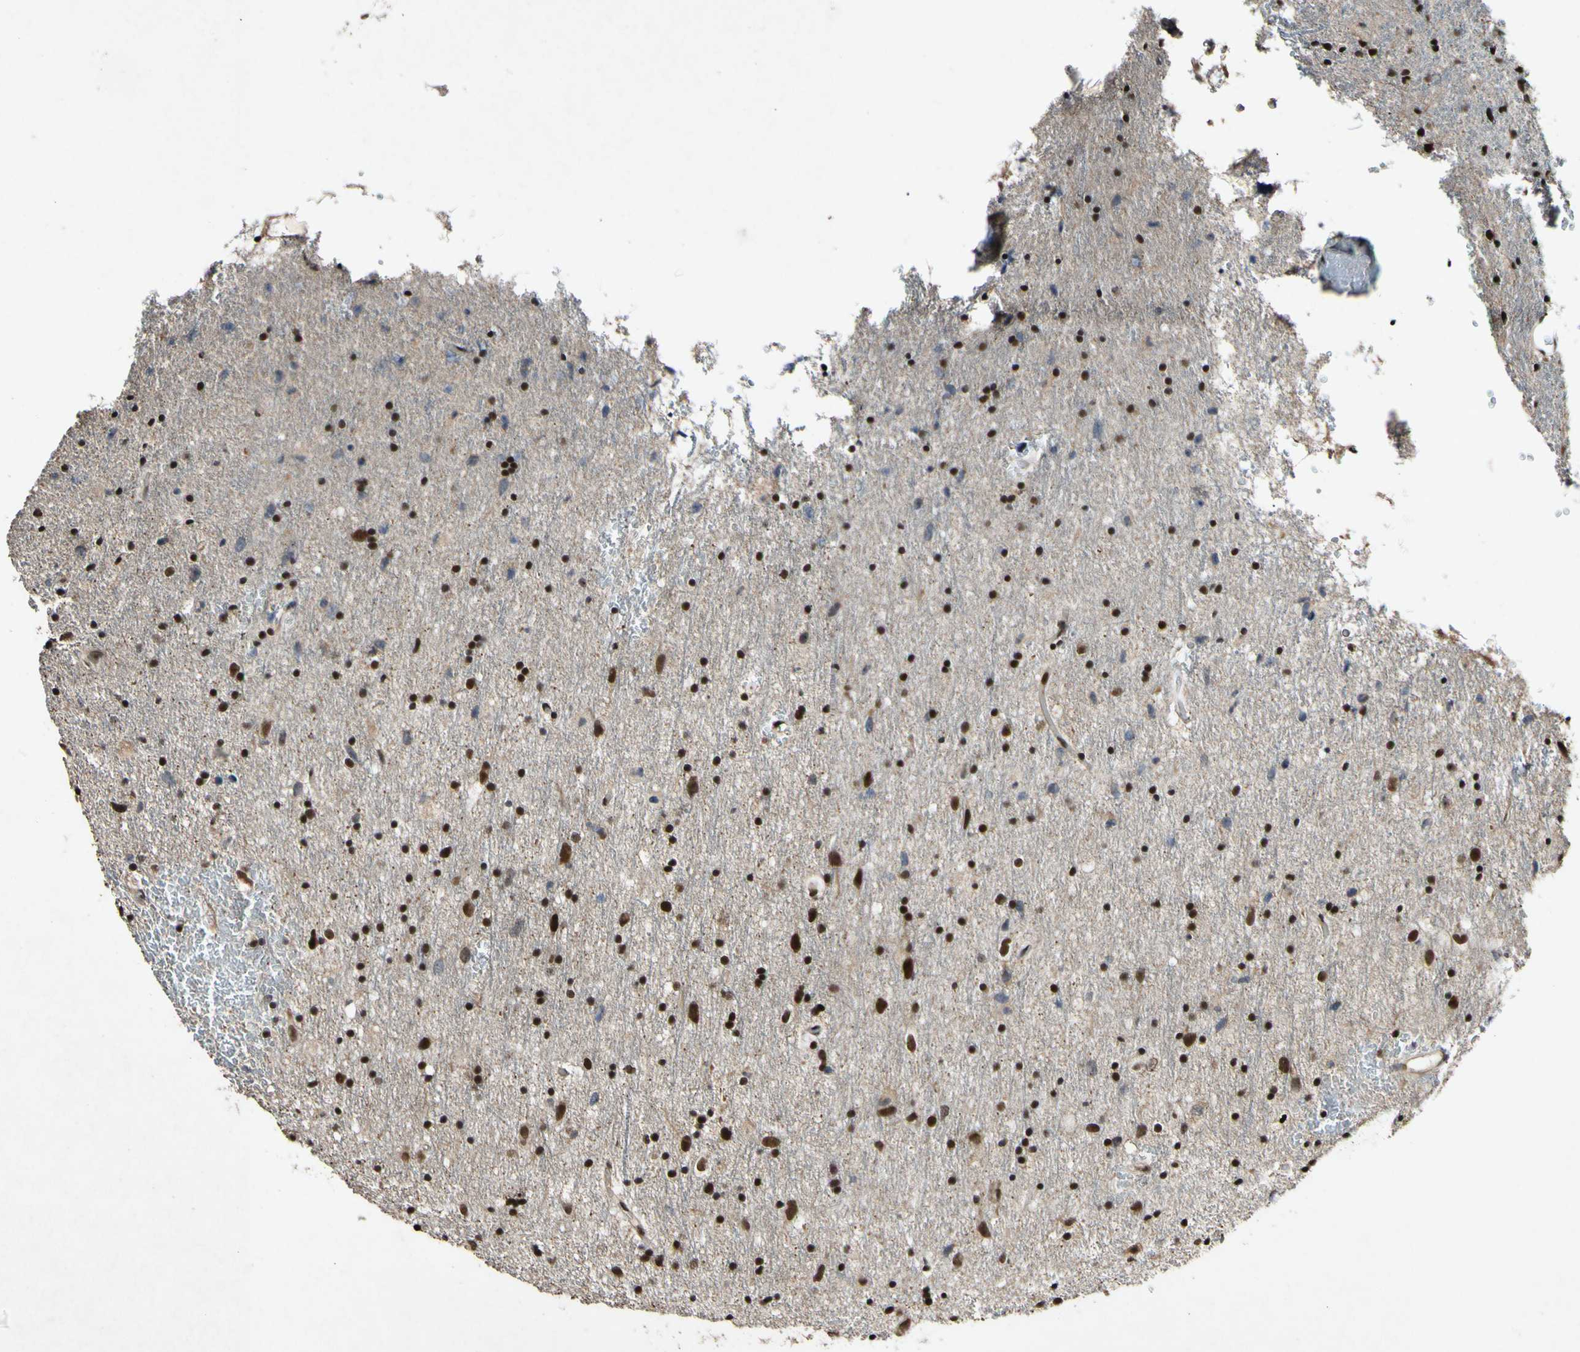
{"staining": {"intensity": "strong", "quantity": ">75%", "location": "nuclear"}, "tissue": "glioma", "cell_type": "Tumor cells", "image_type": "cancer", "snomed": [{"axis": "morphology", "description": "Glioma, malignant, Low grade"}, {"axis": "topography", "description": "Brain"}], "caption": "A brown stain shows strong nuclear expression of a protein in glioma tumor cells.", "gene": "POLR2F", "patient": {"sex": "male", "age": 77}}